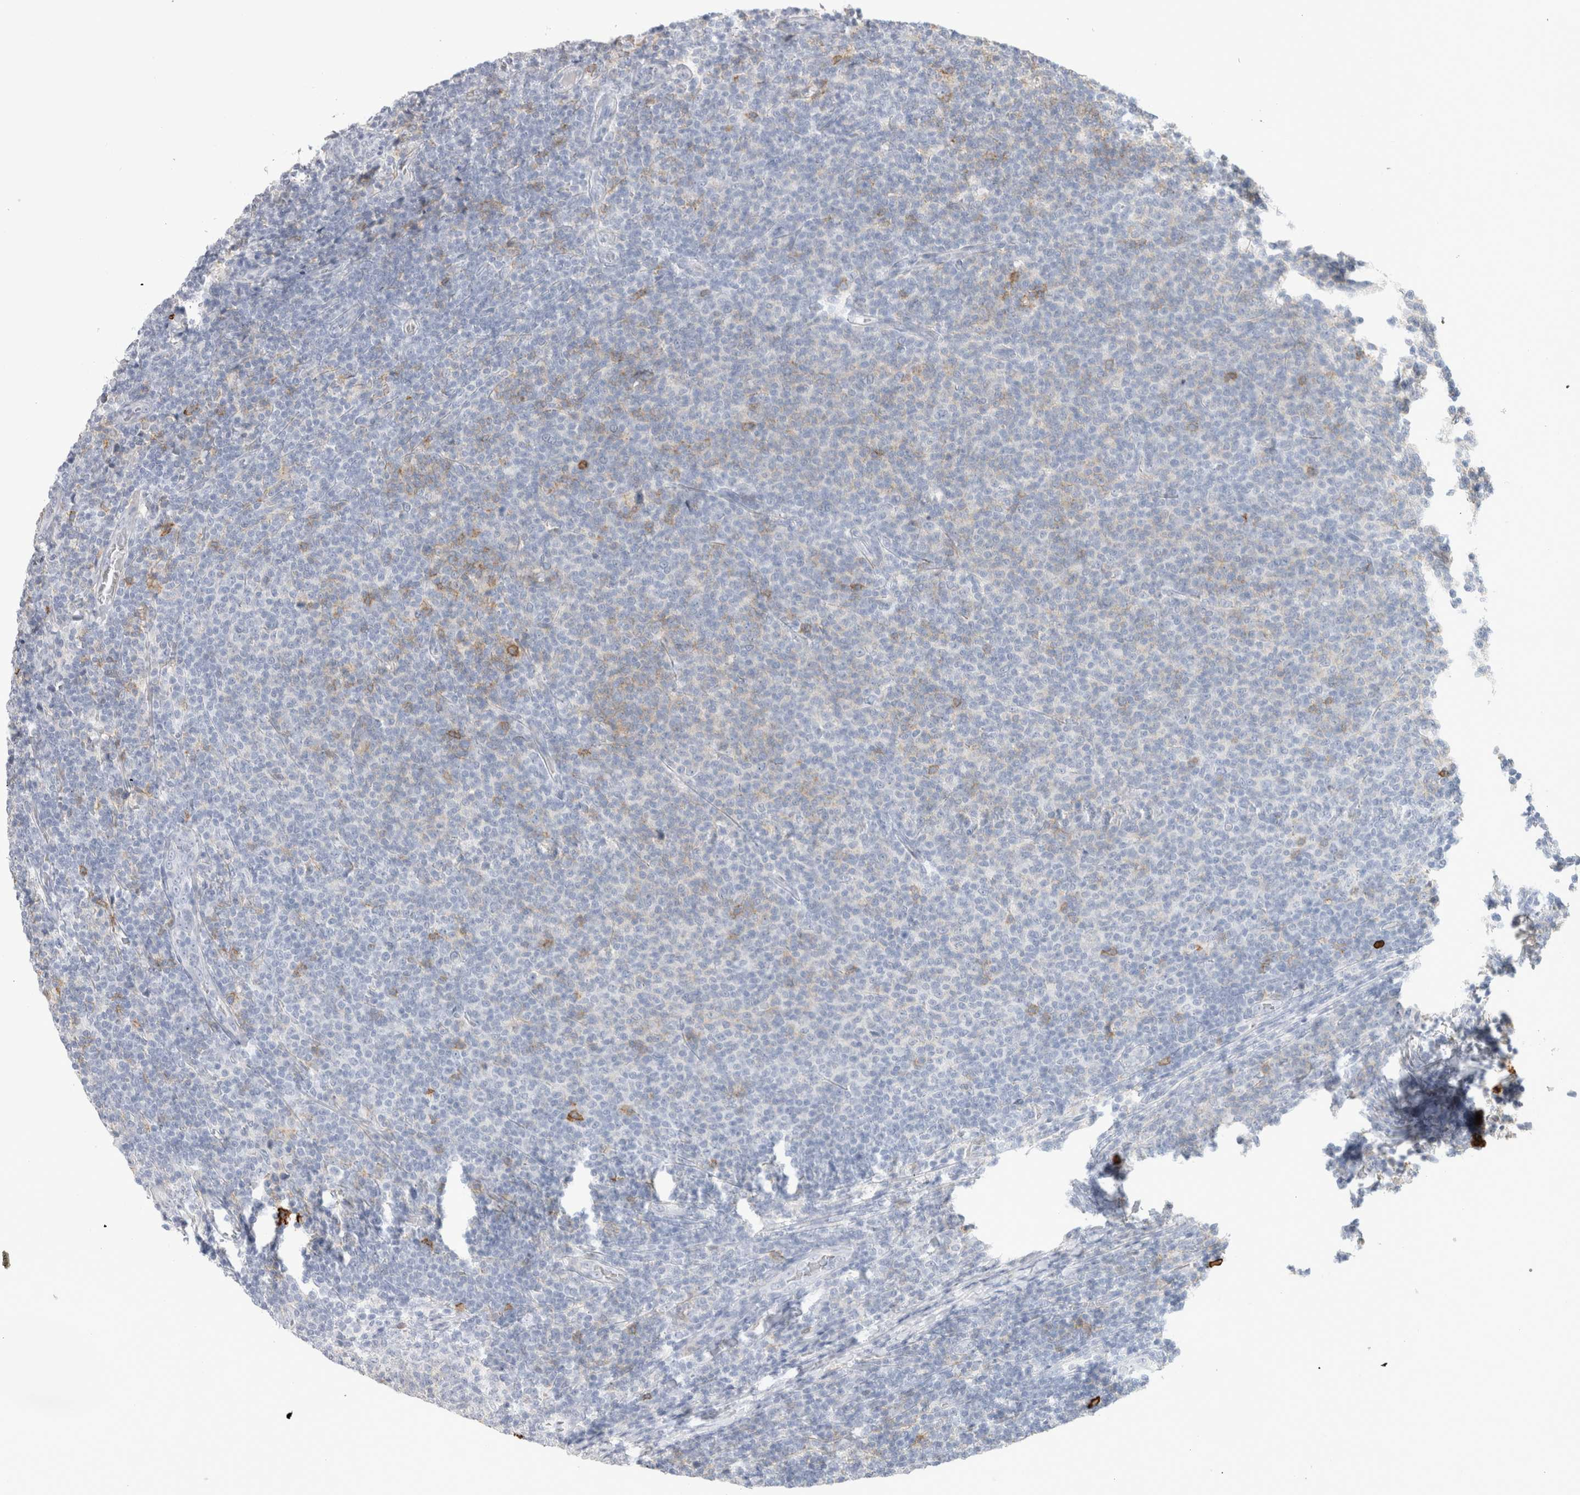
{"staining": {"intensity": "negative", "quantity": "none", "location": "none"}, "tissue": "lymphoma", "cell_type": "Tumor cells", "image_type": "cancer", "snomed": [{"axis": "morphology", "description": "Malignant lymphoma, non-Hodgkin's type, Low grade"}, {"axis": "topography", "description": "Lymph node"}], "caption": "The histopathology image displays no staining of tumor cells in malignant lymphoma, non-Hodgkin's type (low-grade).", "gene": "CD38", "patient": {"sex": "male", "age": 66}}